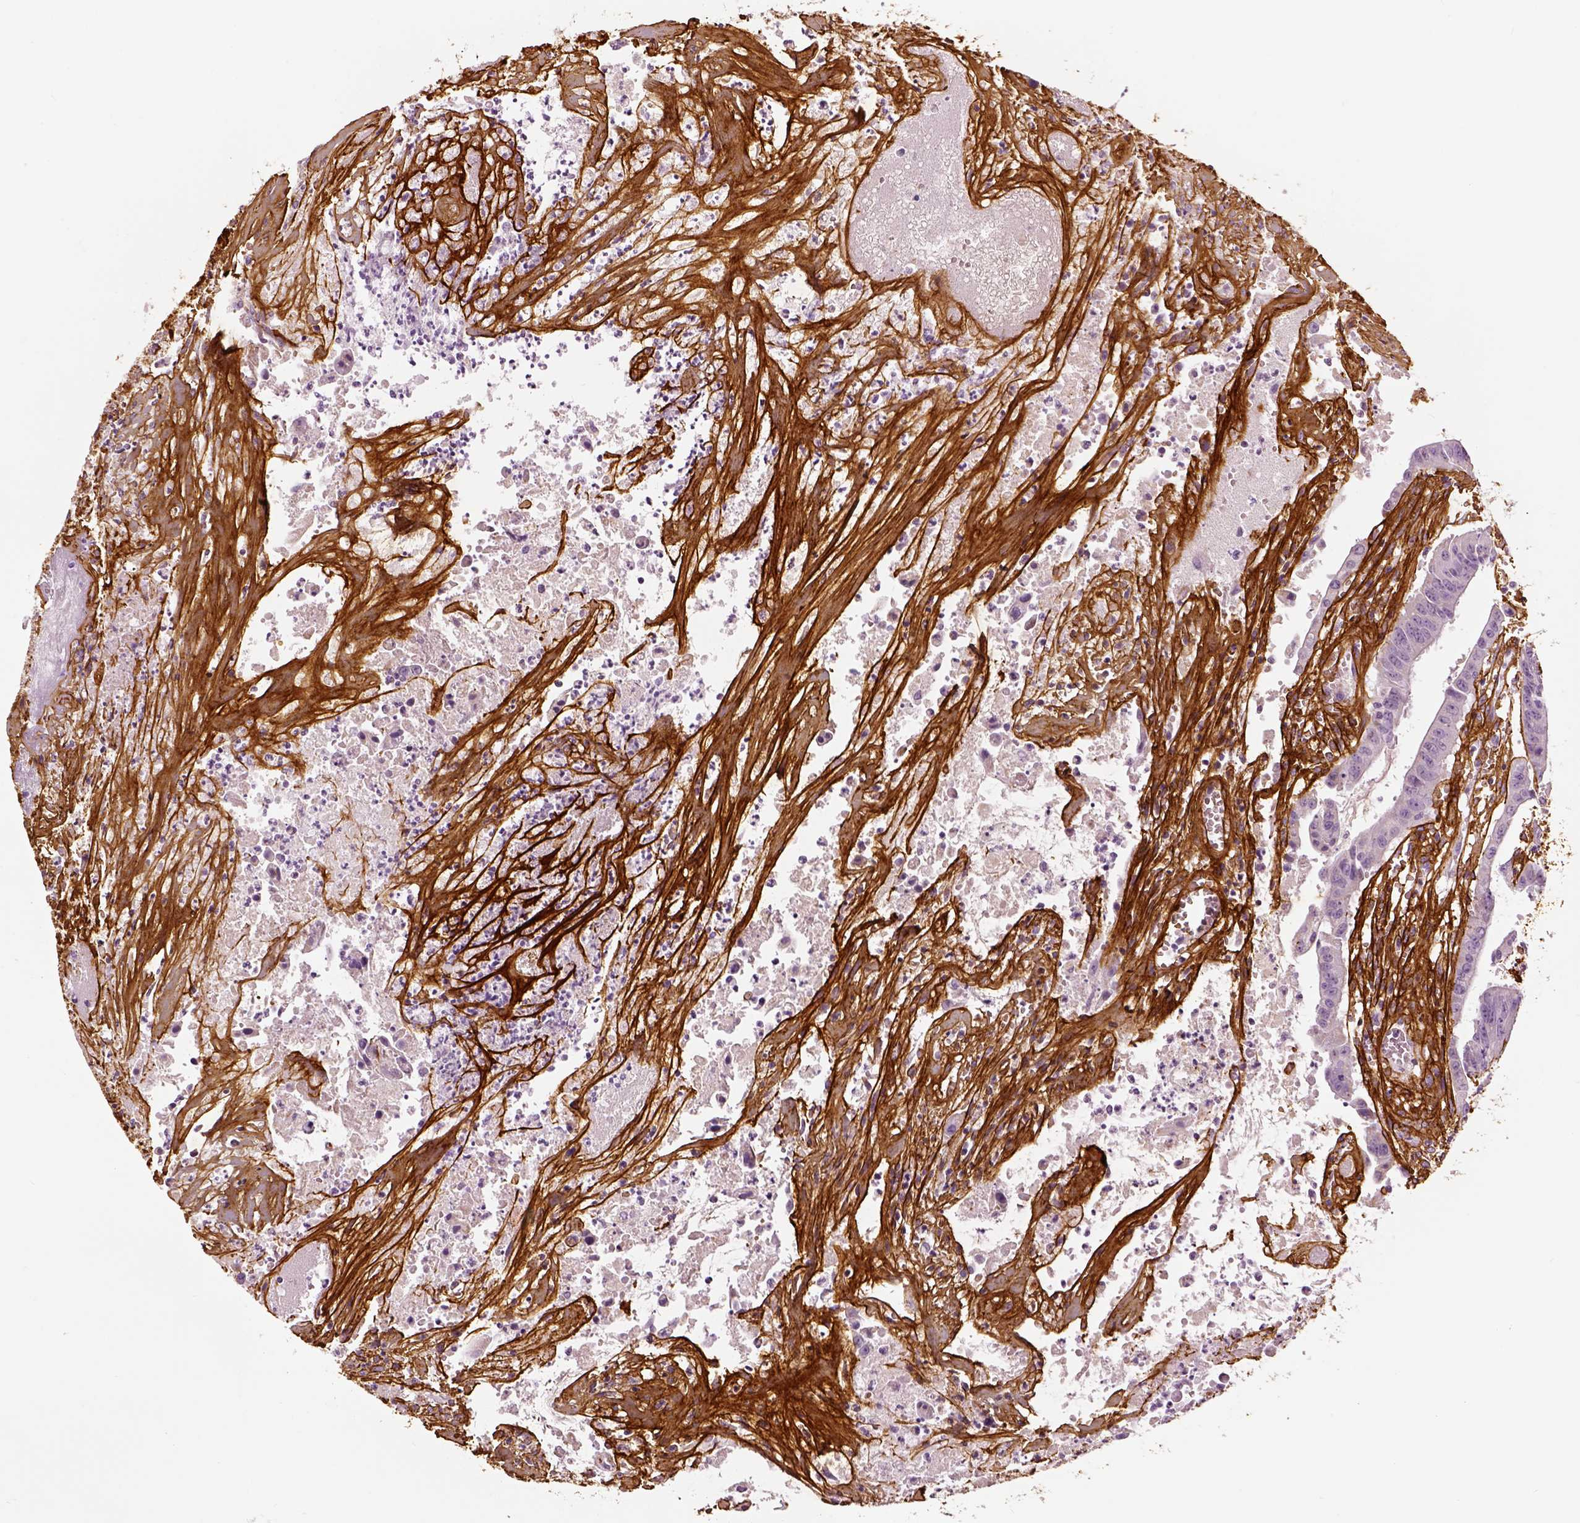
{"staining": {"intensity": "negative", "quantity": "none", "location": "none"}, "tissue": "colorectal cancer", "cell_type": "Tumor cells", "image_type": "cancer", "snomed": [{"axis": "morphology", "description": "Adenocarcinoma, NOS"}, {"axis": "topography", "description": "Colon"}], "caption": "Image shows no protein staining in tumor cells of colorectal cancer tissue. (DAB immunohistochemistry (IHC), high magnification).", "gene": "COL6A2", "patient": {"sex": "male", "age": 33}}